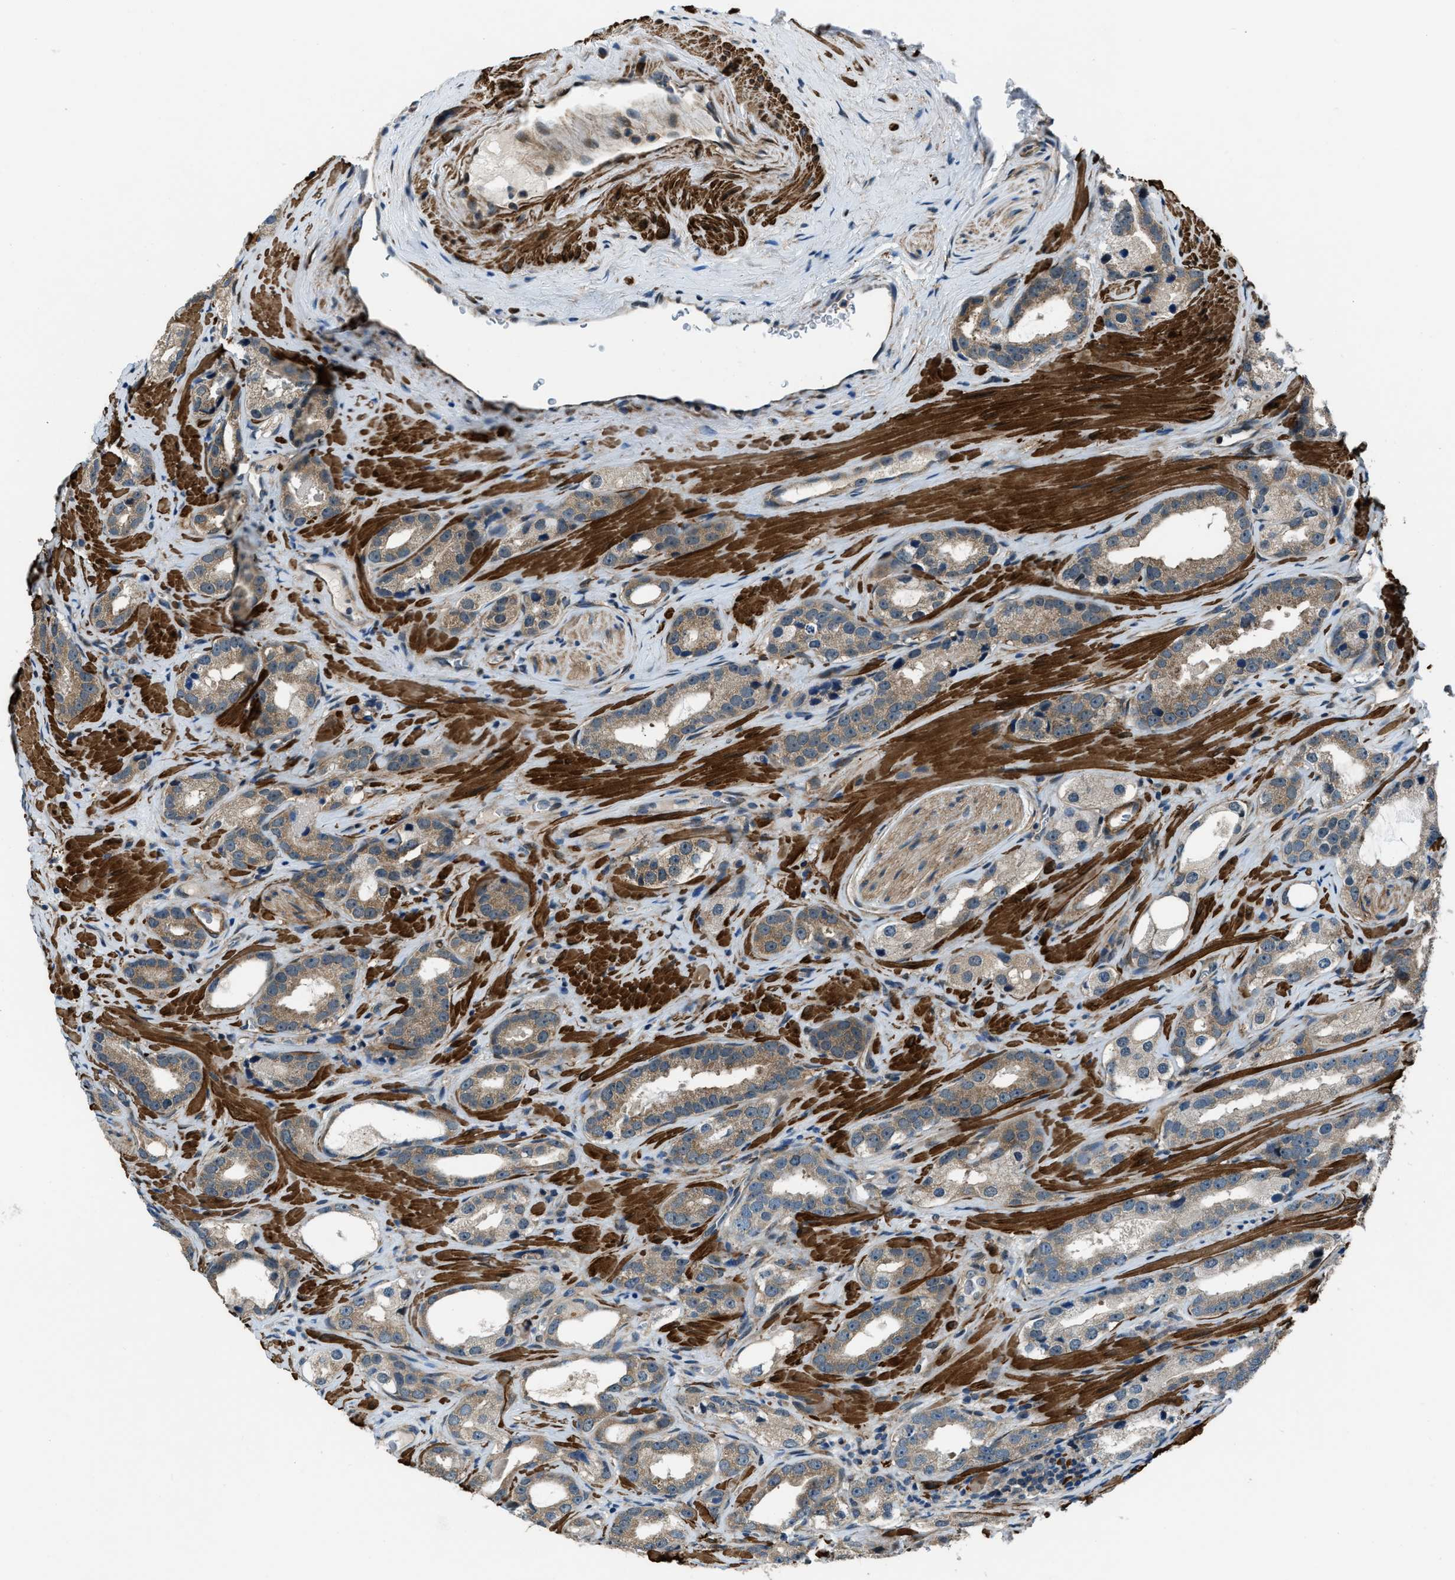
{"staining": {"intensity": "moderate", "quantity": ">75%", "location": "cytoplasmic/membranous"}, "tissue": "prostate cancer", "cell_type": "Tumor cells", "image_type": "cancer", "snomed": [{"axis": "morphology", "description": "Adenocarcinoma, High grade"}, {"axis": "topography", "description": "Prostate"}], "caption": "This is an image of immunohistochemistry (IHC) staining of prostate high-grade adenocarcinoma, which shows moderate expression in the cytoplasmic/membranous of tumor cells.", "gene": "NUDCD3", "patient": {"sex": "male", "age": 63}}